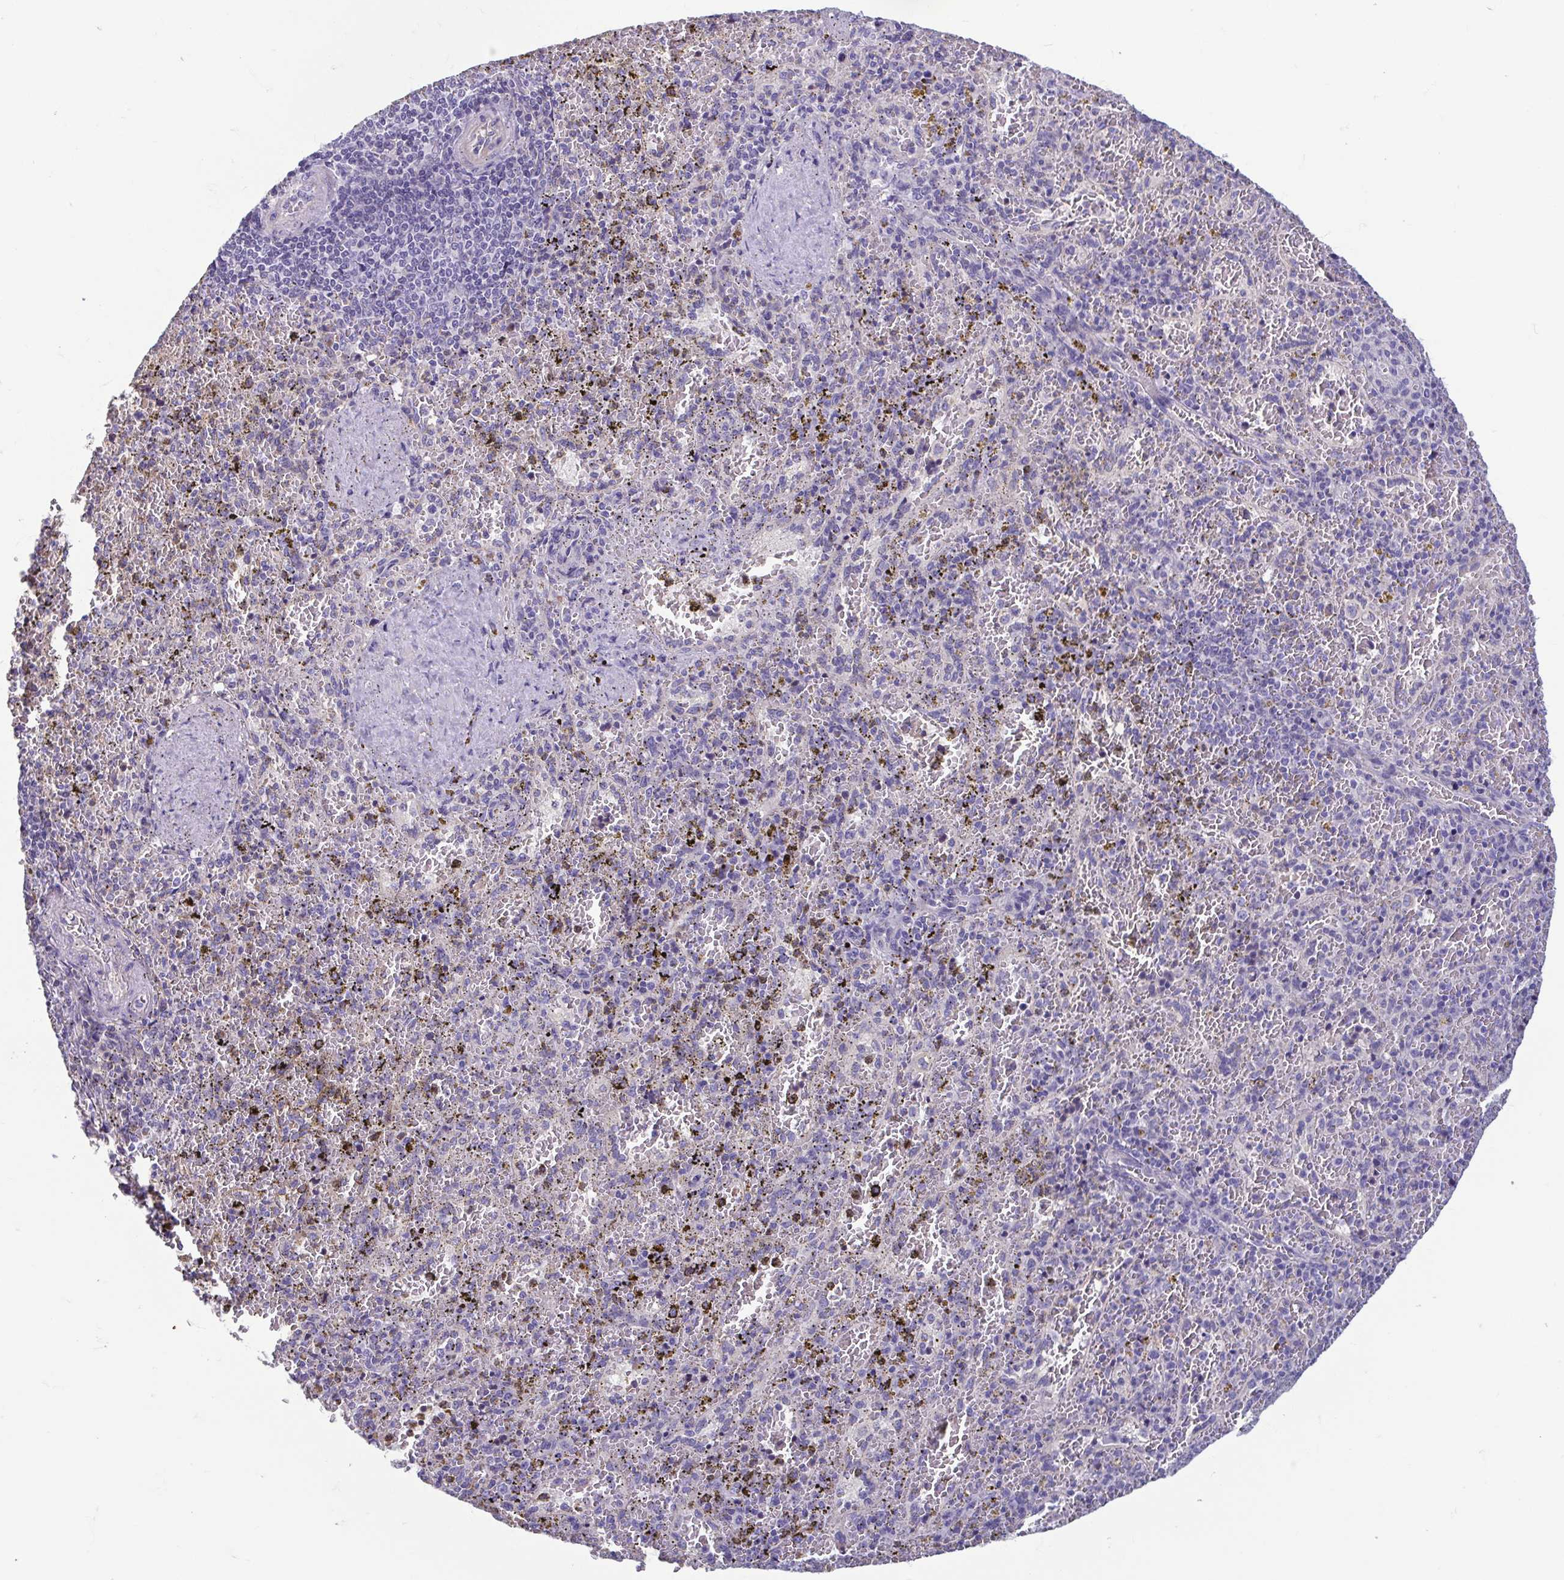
{"staining": {"intensity": "negative", "quantity": "none", "location": "none"}, "tissue": "spleen", "cell_type": "Cells in red pulp", "image_type": "normal", "snomed": [{"axis": "morphology", "description": "Normal tissue, NOS"}, {"axis": "topography", "description": "Spleen"}], "caption": "Cells in red pulp are negative for protein expression in benign human spleen. (Brightfield microscopy of DAB (3,3'-diaminobenzidine) IHC at high magnification).", "gene": "MORC4", "patient": {"sex": "female", "age": 50}}